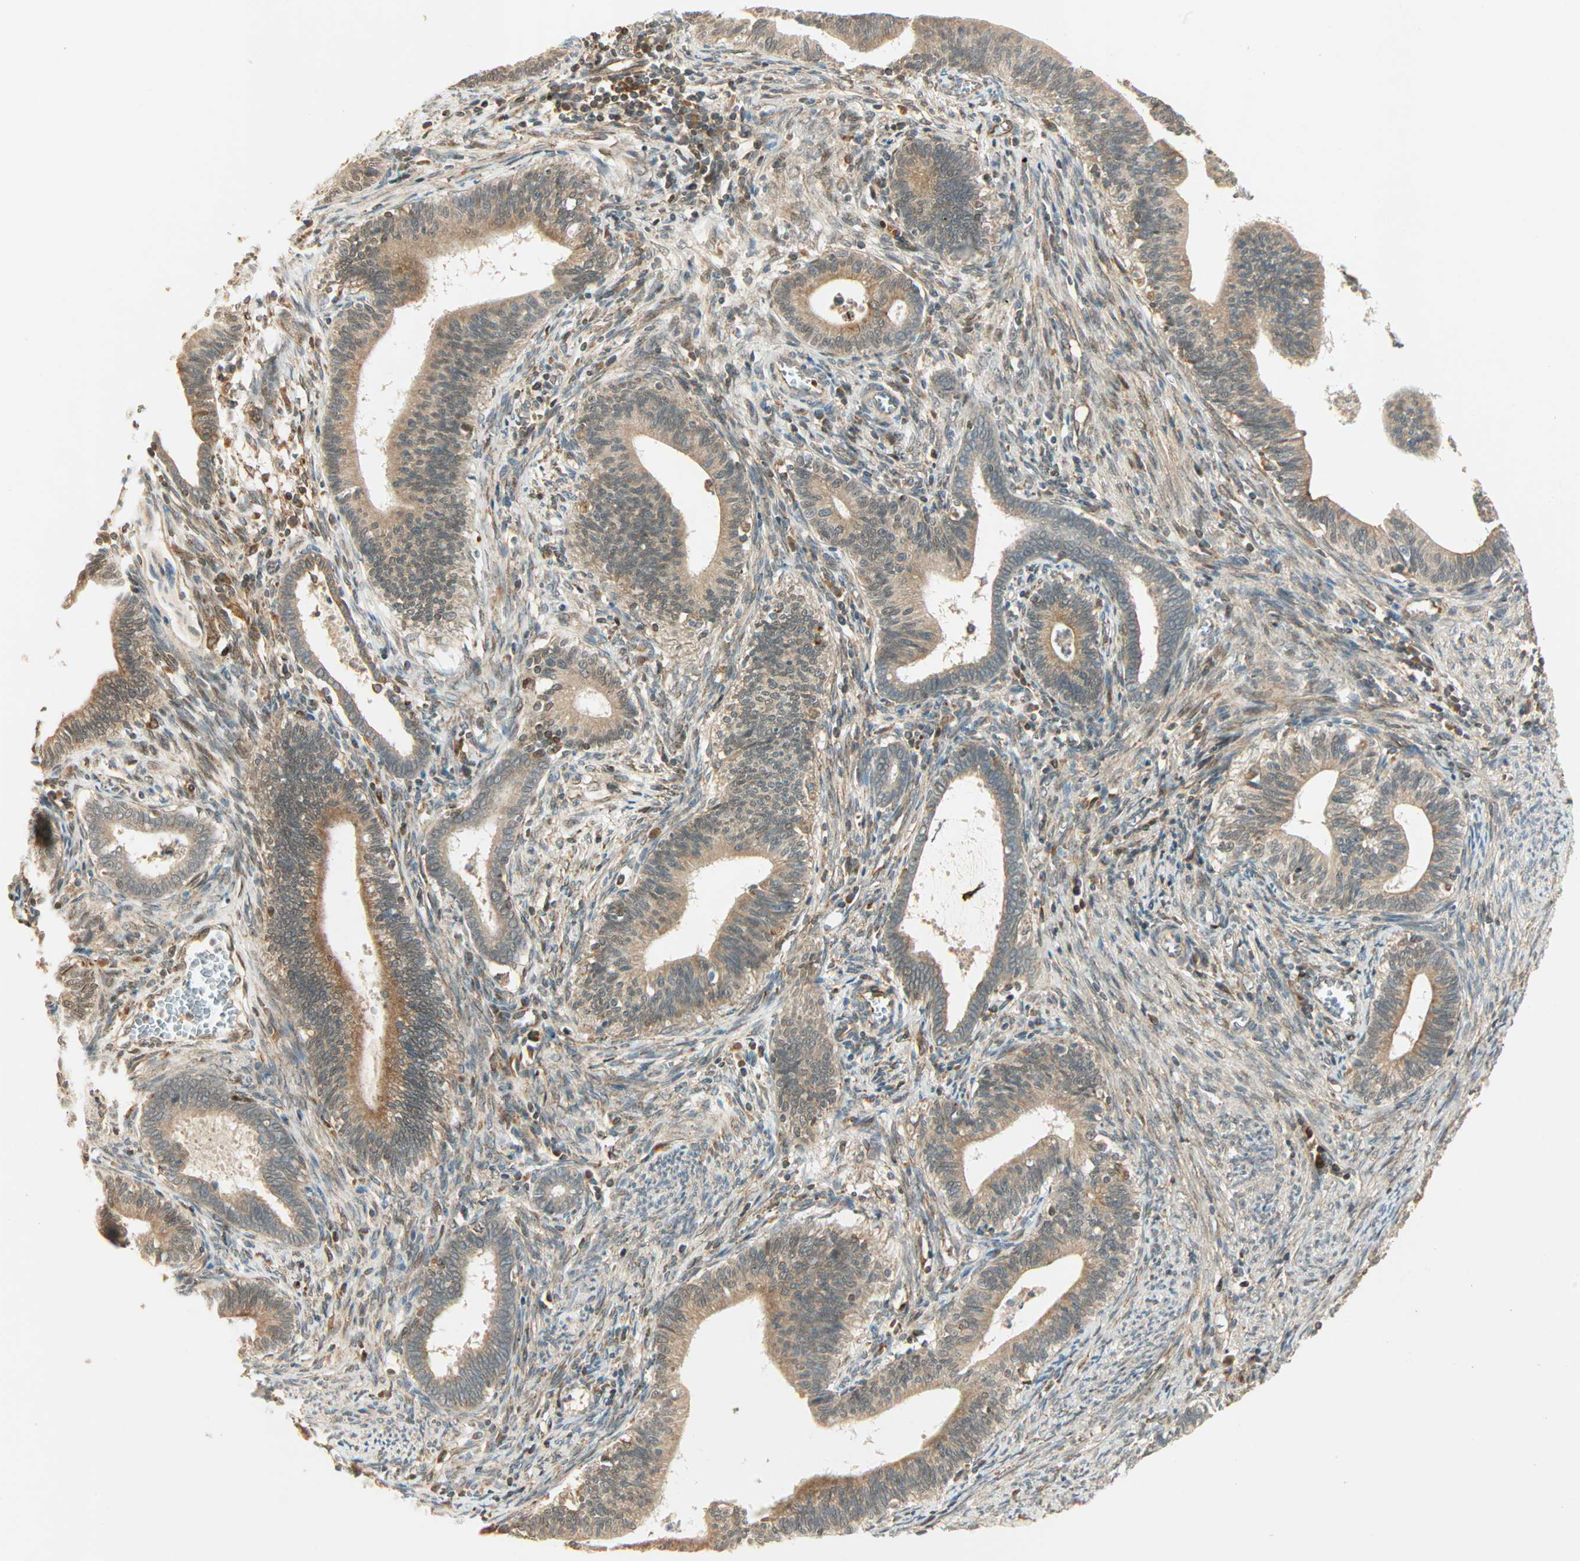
{"staining": {"intensity": "moderate", "quantity": ">75%", "location": "cytoplasmic/membranous"}, "tissue": "cervical cancer", "cell_type": "Tumor cells", "image_type": "cancer", "snomed": [{"axis": "morphology", "description": "Adenocarcinoma, NOS"}, {"axis": "topography", "description": "Cervix"}], "caption": "Brown immunohistochemical staining in cervical cancer displays moderate cytoplasmic/membranous positivity in approximately >75% of tumor cells.", "gene": "PNPLA6", "patient": {"sex": "female", "age": 44}}